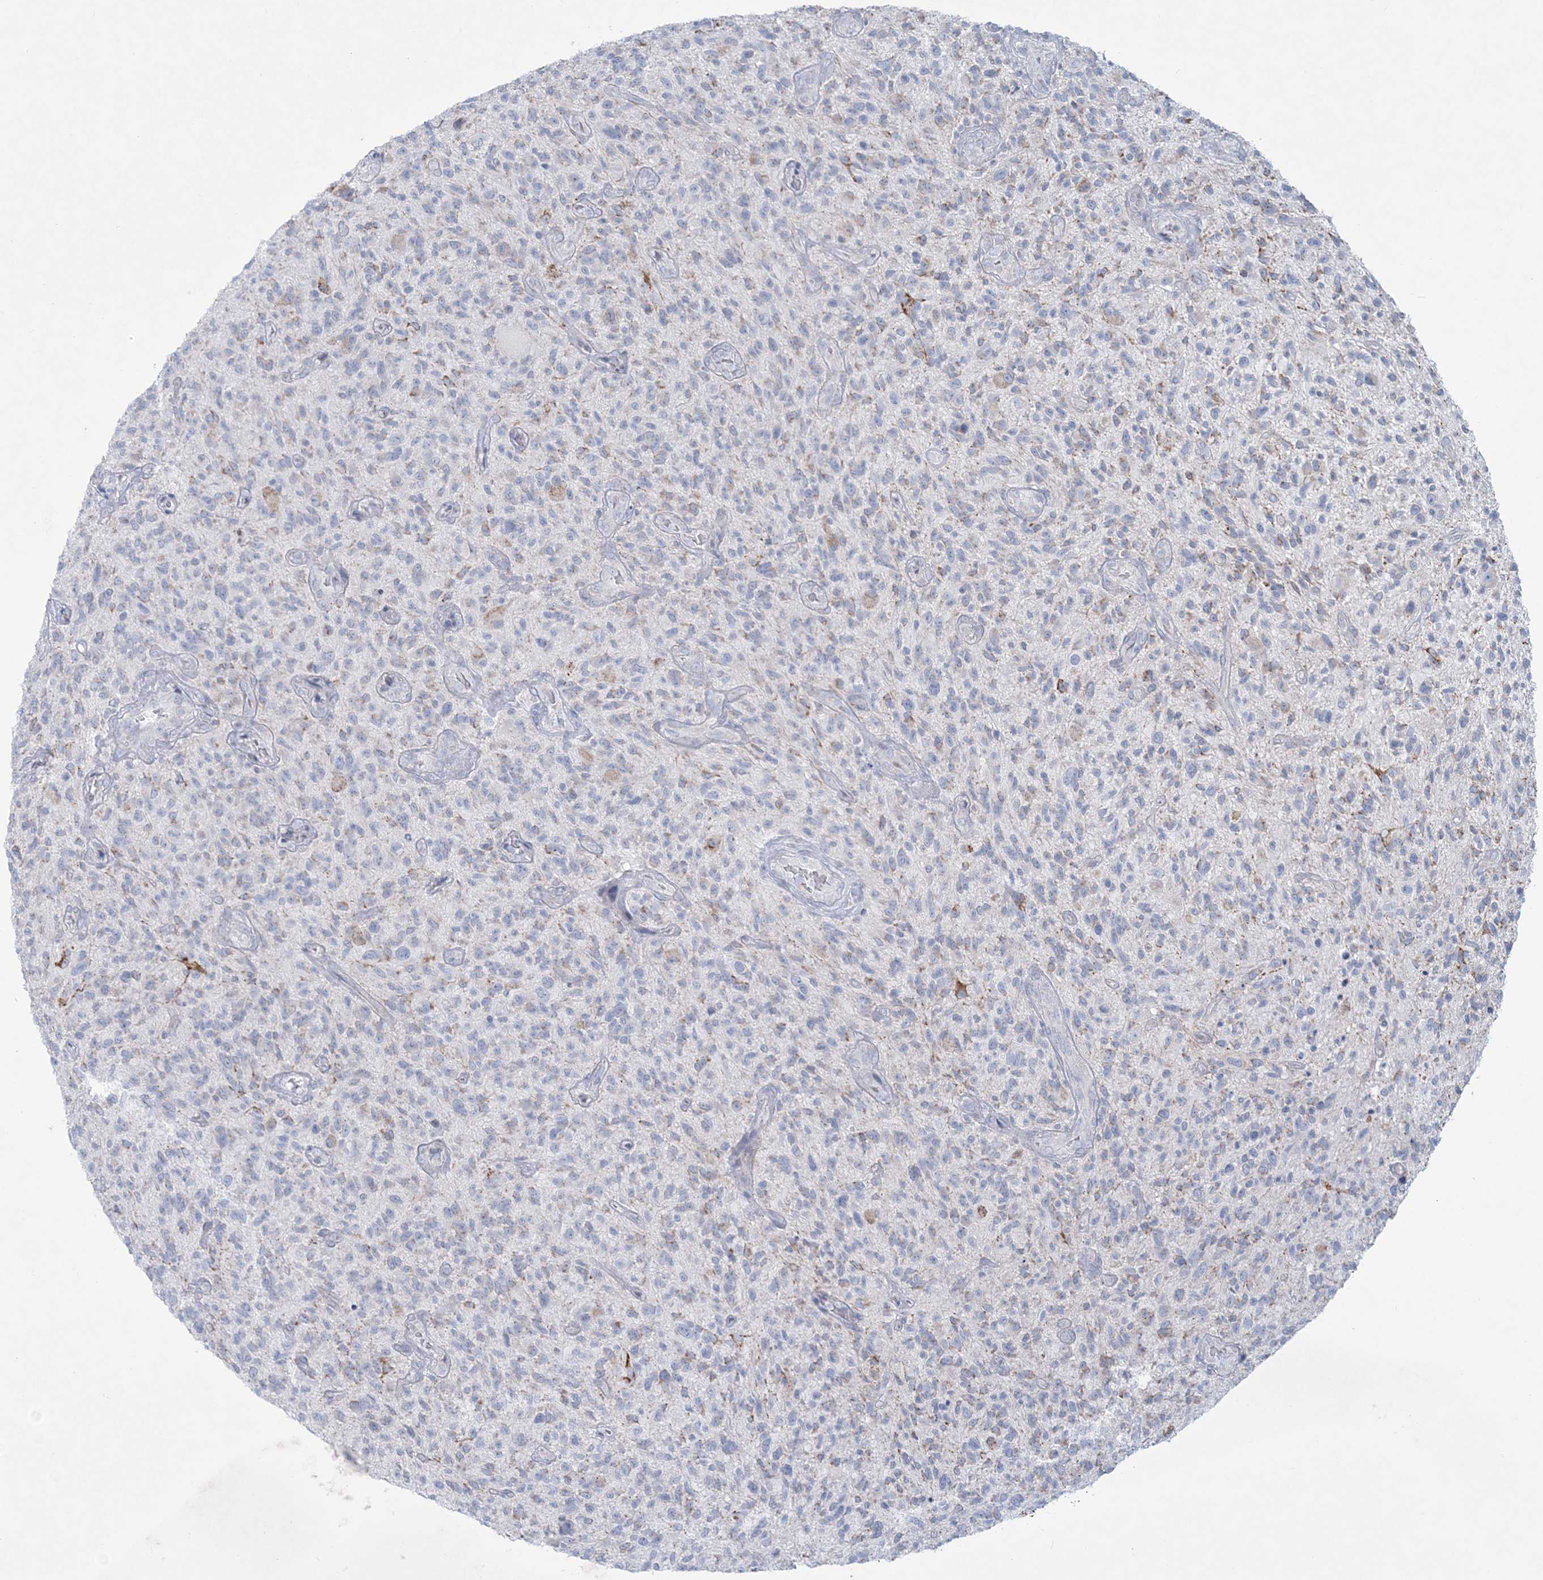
{"staining": {"intensity": "negative", "quantity": "none", "location": "none"}, "tissue": "glioma", "cell_type": "Tumor cells", "image_type": "cancer", "snomed": [{"axis": "morphology", "description": "Glioma, malignant, High grade"}, {"axis": "topography", "description": "Brain"}], "caption": "High magnification brightfield microscopy of glioma stained with DAB (brown) and counterstained with hematoxylin (blue): tumor cells show no significant positivity.", "gene": "TBC1D7", "patient": {"sex": "male", "age": 47}}